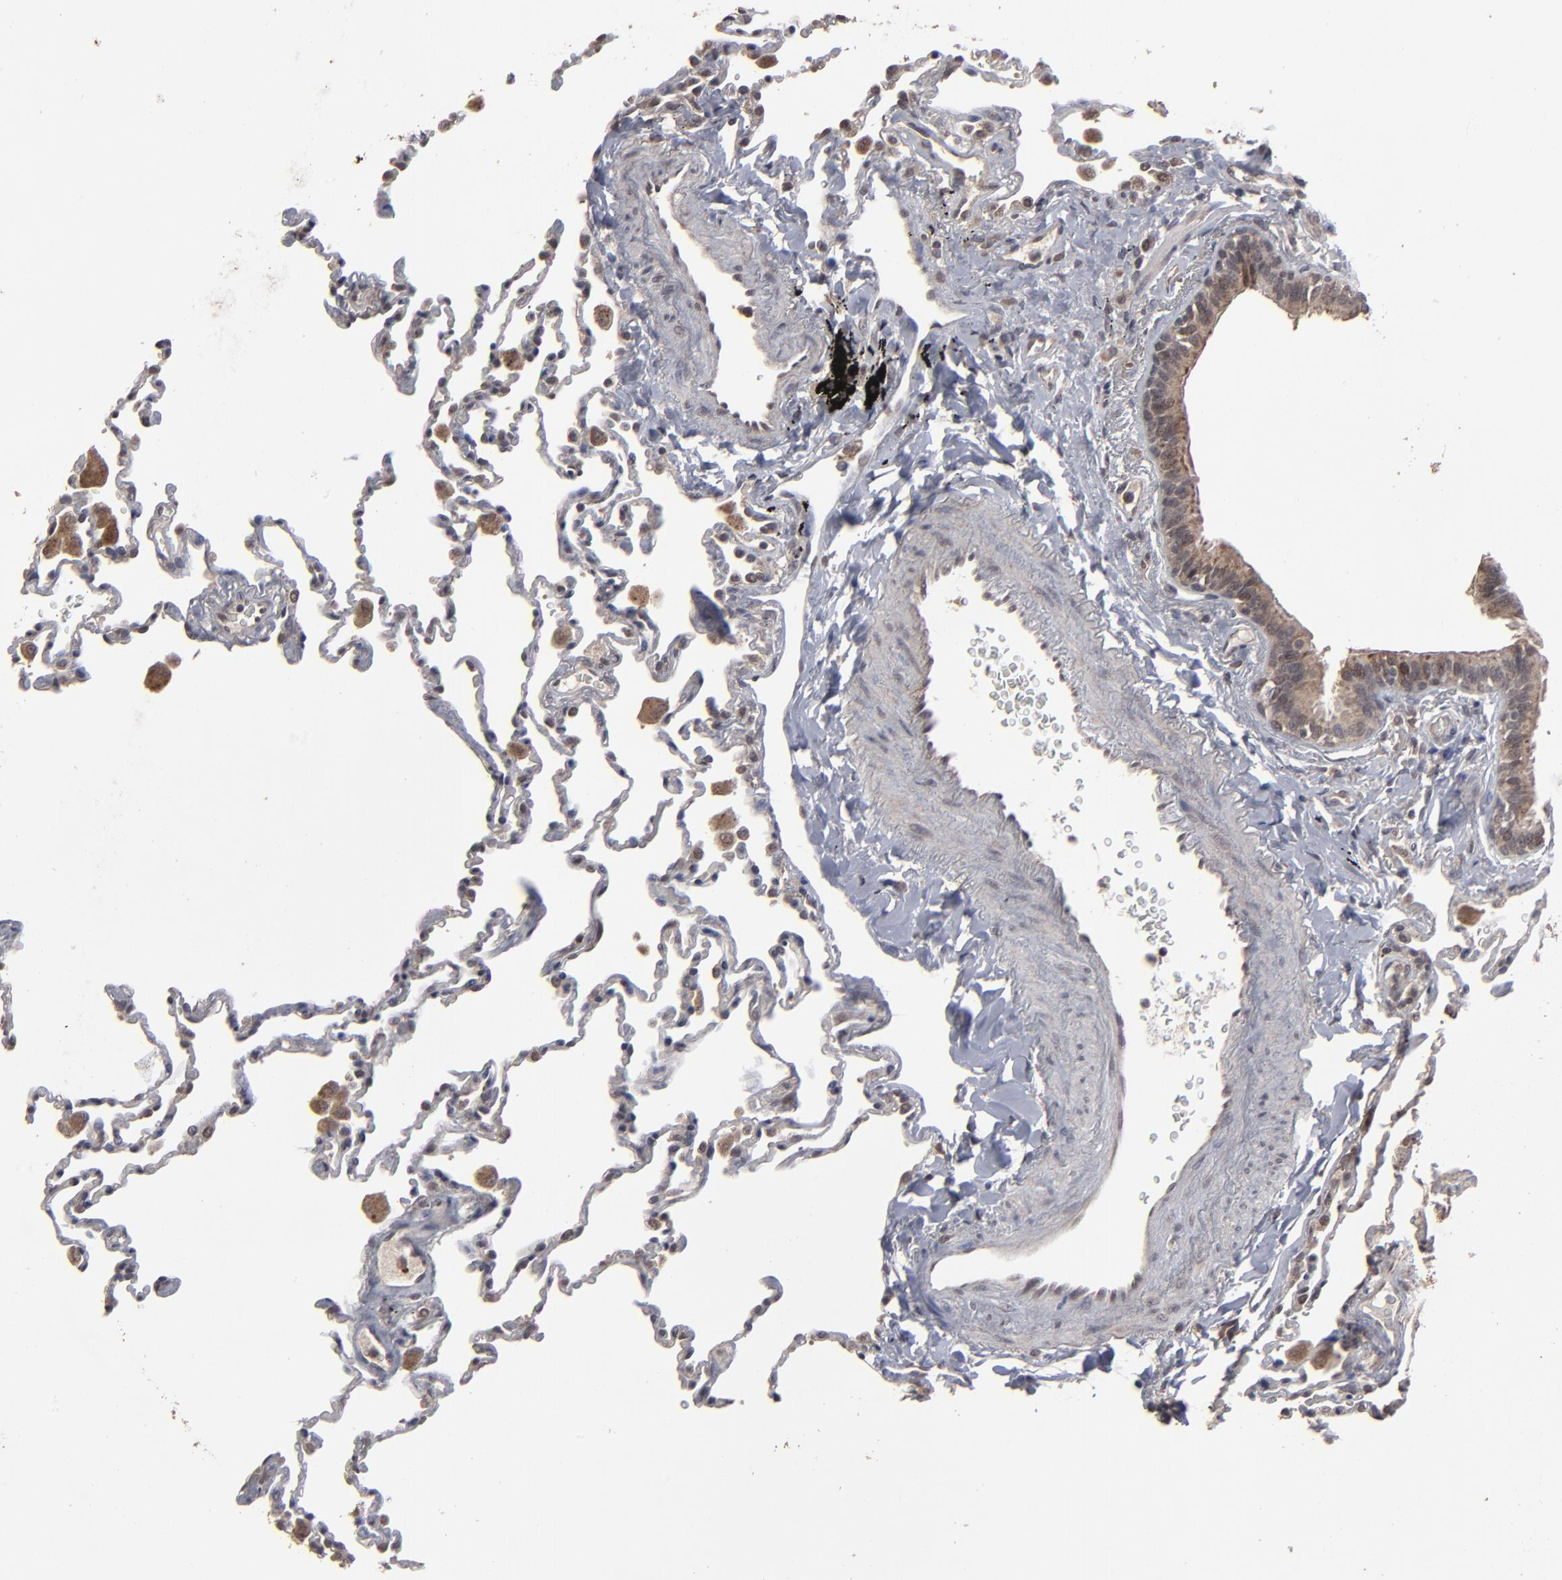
{"staining": {"intensity": "weak", "quantity": "<25%", "location": "nuclear"}, "tissue": "lung", "cell_type": "Alveolar cells", "image_type": "normal", "snomed": [{"axis": "morphology", "description": "Normal tissue, NOS"}, {"axis": "topography", "description": "Lung"}], "caption": "A high-resolution micrograph shows IHC staining of benign lung, which shows no significant staining in alveolar cells.", "gene": "SLC22A17", "patient": {"sex": "male", "age": 59}}